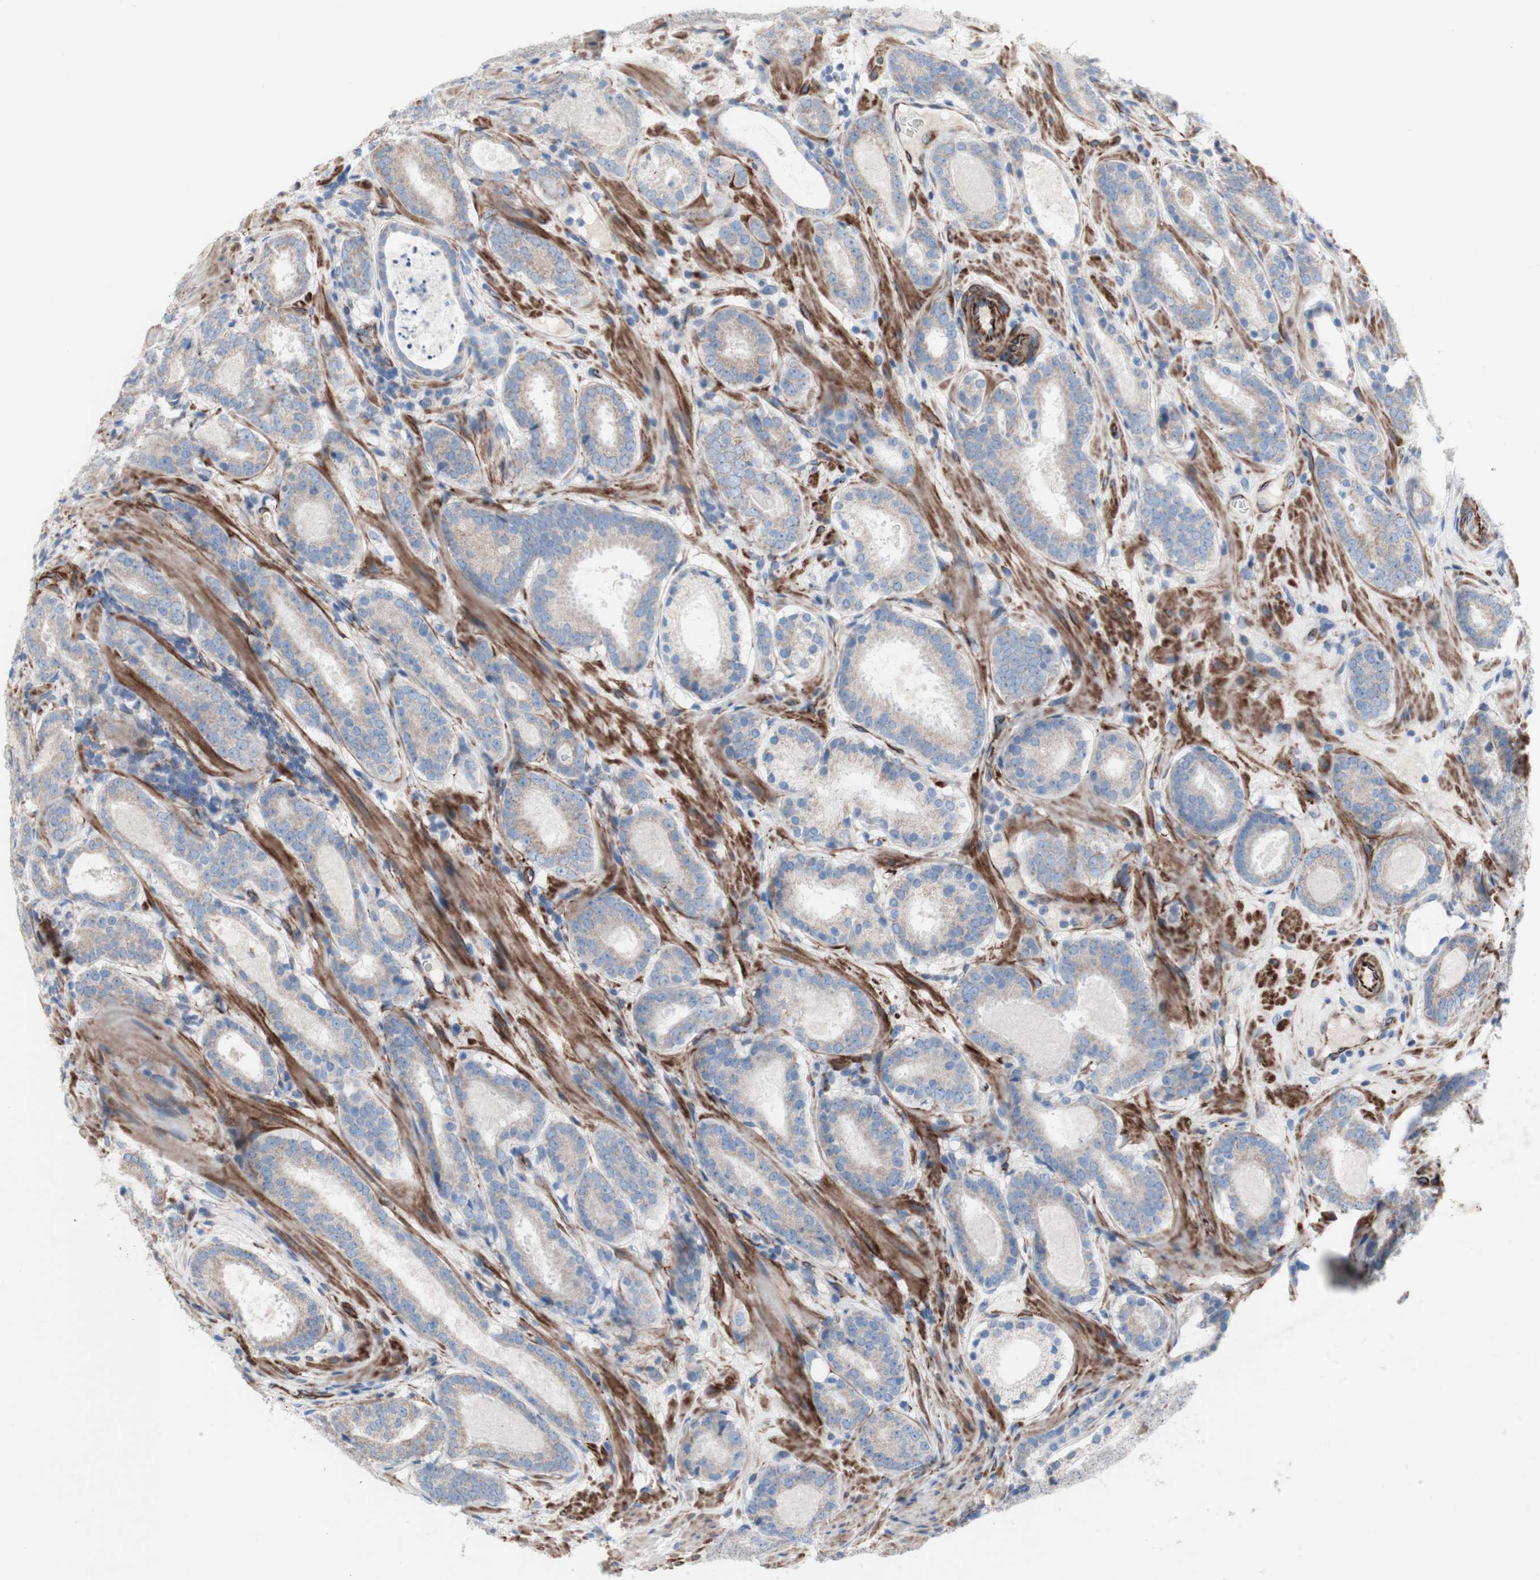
{"staining": {"intensity": "weak", "quantity": "25%-75%", "location": "cytoplasmic/membranous"}, "tissue": "prostate cancer", "cell_type": "Tumor cells", "image_type": "cancer", "snomed": [{"axis": "morphology", "description": "Adenocarcinoma, Low grade"}, {"axis": "topography", "description": "Prostate"}], "caption": "Immunohistochemical staining of prostate cancer displays weak cytoplasmic/membranous protein staining in about 25%-75% of tumor cells.", "gene": "AGPAT5", "patient": {"sex": "male", "age": 69}}